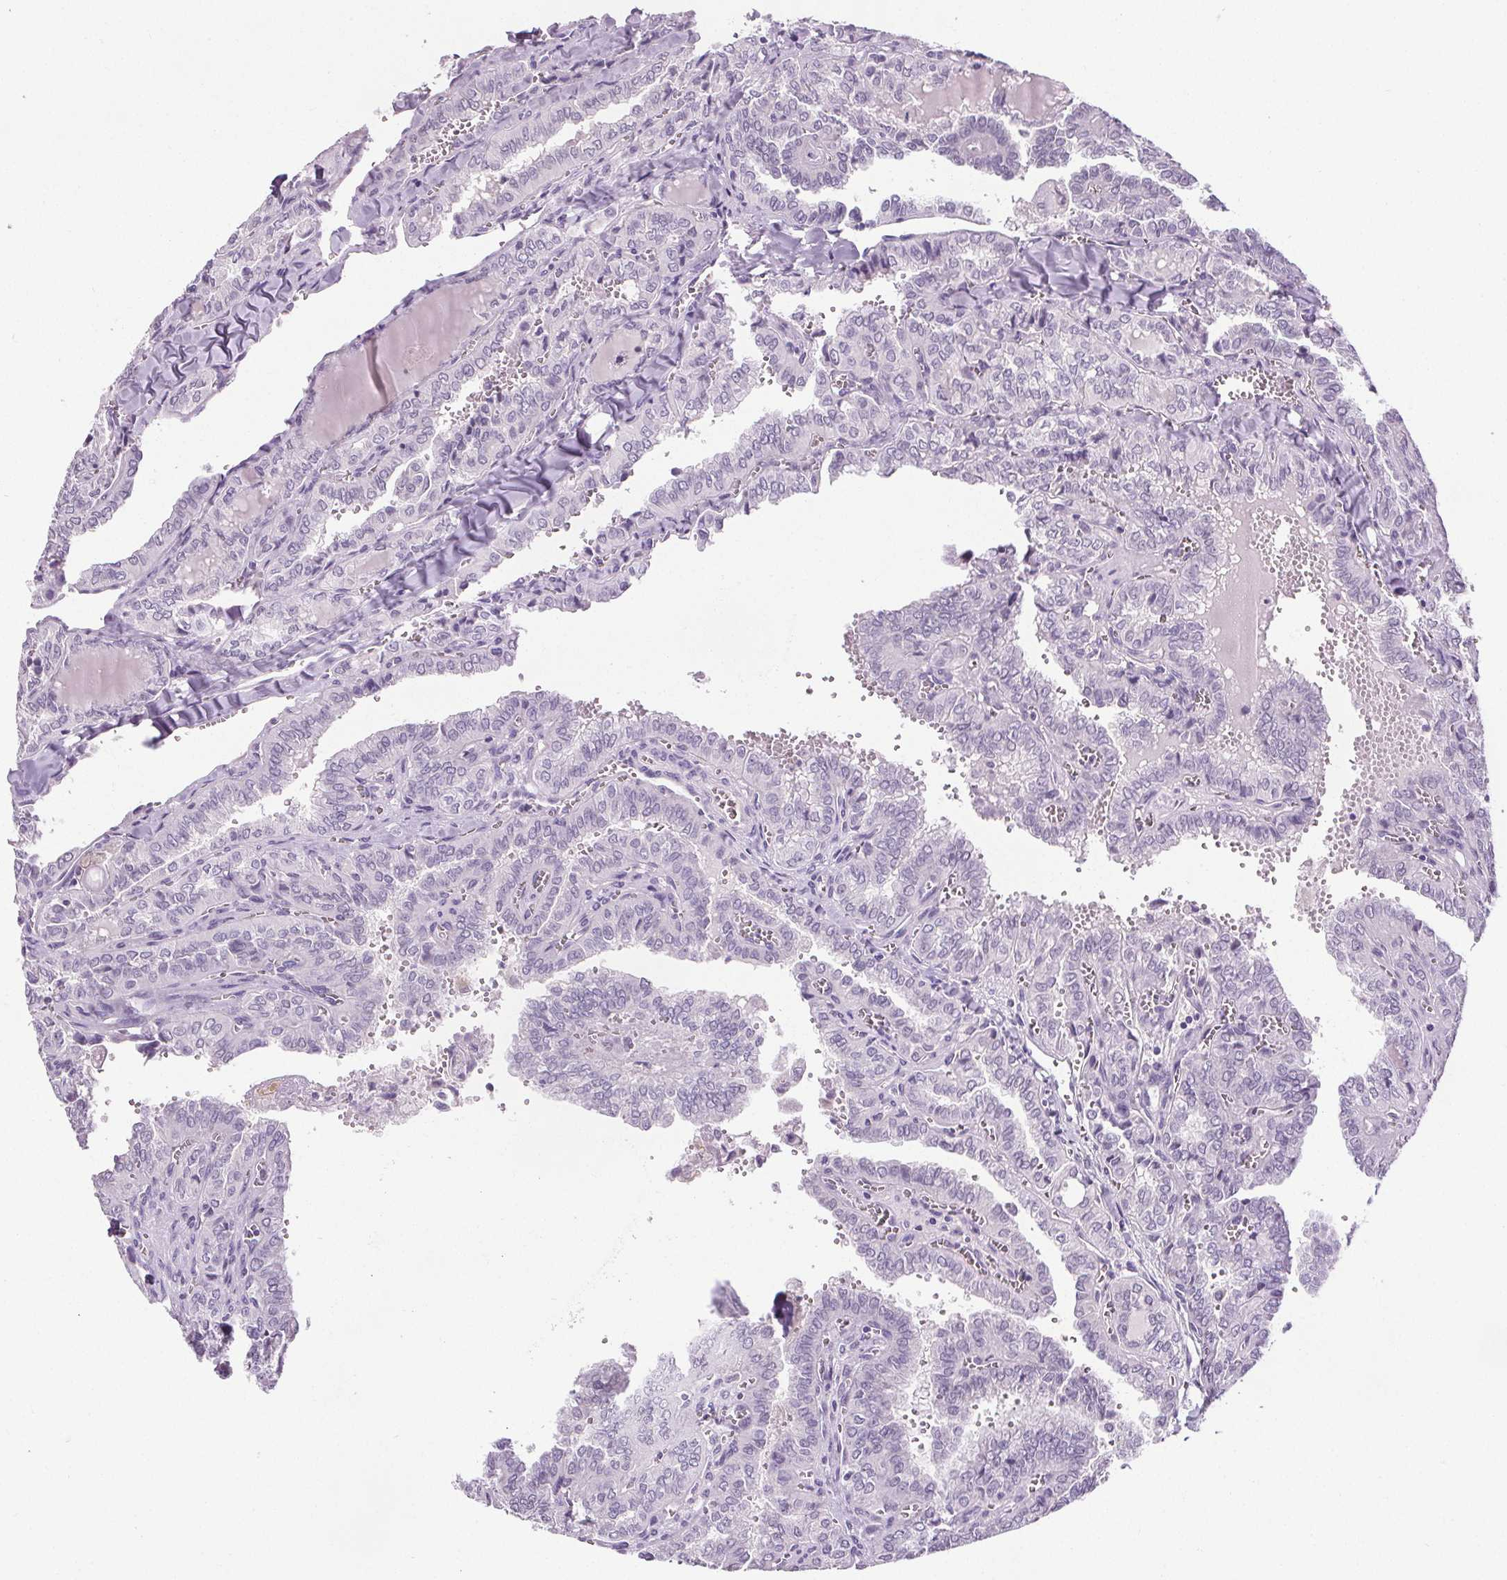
{"staining": {"intensity": "negative", "quantity": "none", "location": "none"}, "tissue": "thyroid cancer", "cell_type": "Tumor cells", "image_type": "cancer", "snomed": [{"axis": "morphology", "description": "Papillary adenocarcinoma, NOS"}, {"axis": "topography", "description": "Thyroid gland"}], "caption": "The photomicrograph exhibits no staining of tumor cells in thyroid cancer. (DAB immunohistochemistry (IHC) with hematoxylin counter stain).", "gene": "SLC2A9", "patient": {"sex": "female", "age": 41}}